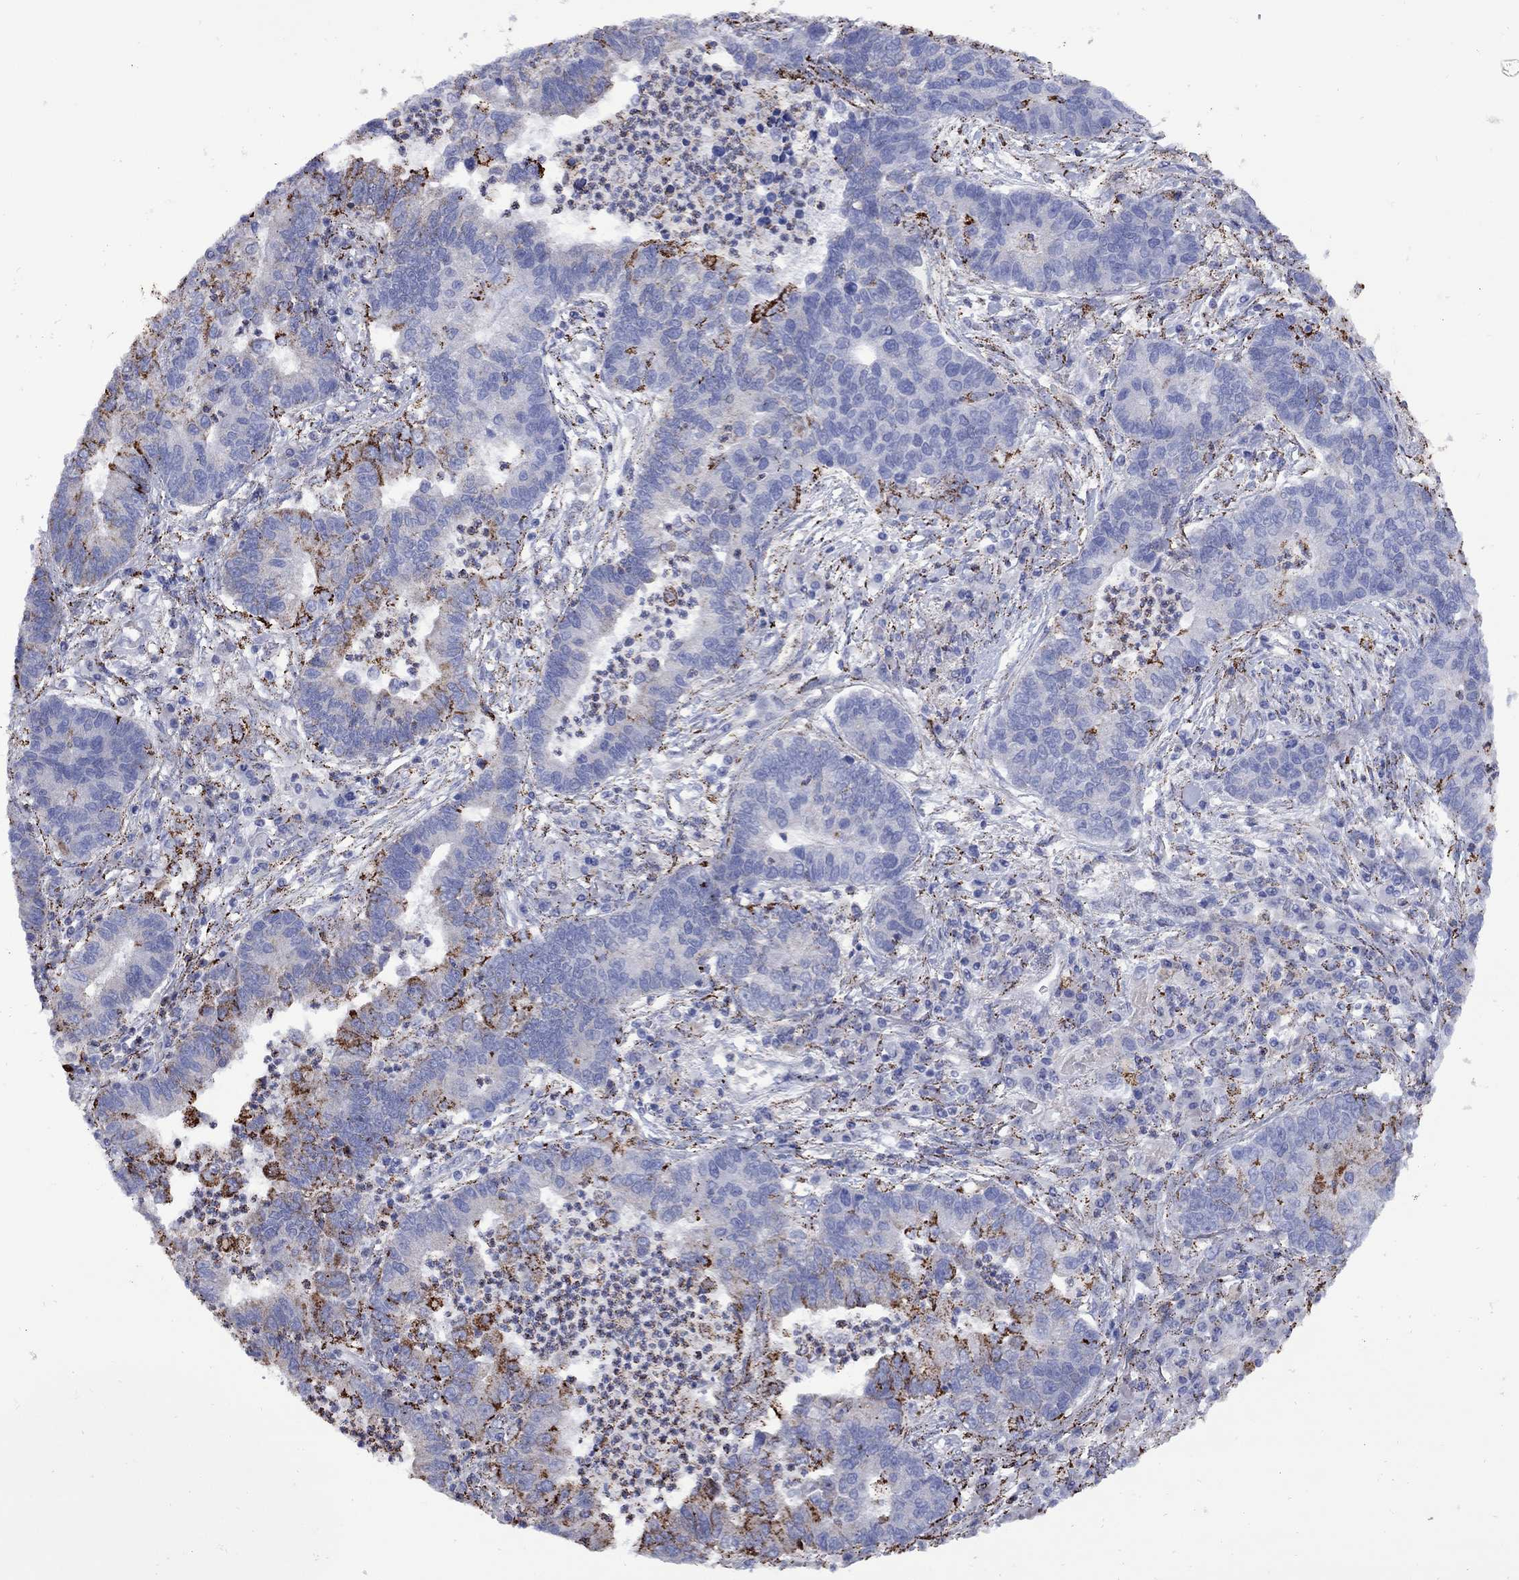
{"staining": {"intensity": "negative", "quantity": "none", "location": "none"}, "tissue": "lung cancer", "cell_type": "Tumor cells", "image_type": "cancer", "snomed": [{"axis": "morphology", "description": "Adenocarcinoma, NOS"}, {"axis": "topography", "description": "Lung"}], "caption": "Immunohistochemistry (IHC) photomicrograph of lung adenocarcinoma stained for a protein (brown), which exhibits no expression in tumor cells.", "gene": "SESTD1", "patient": {"sex": "female", "age": 57}}